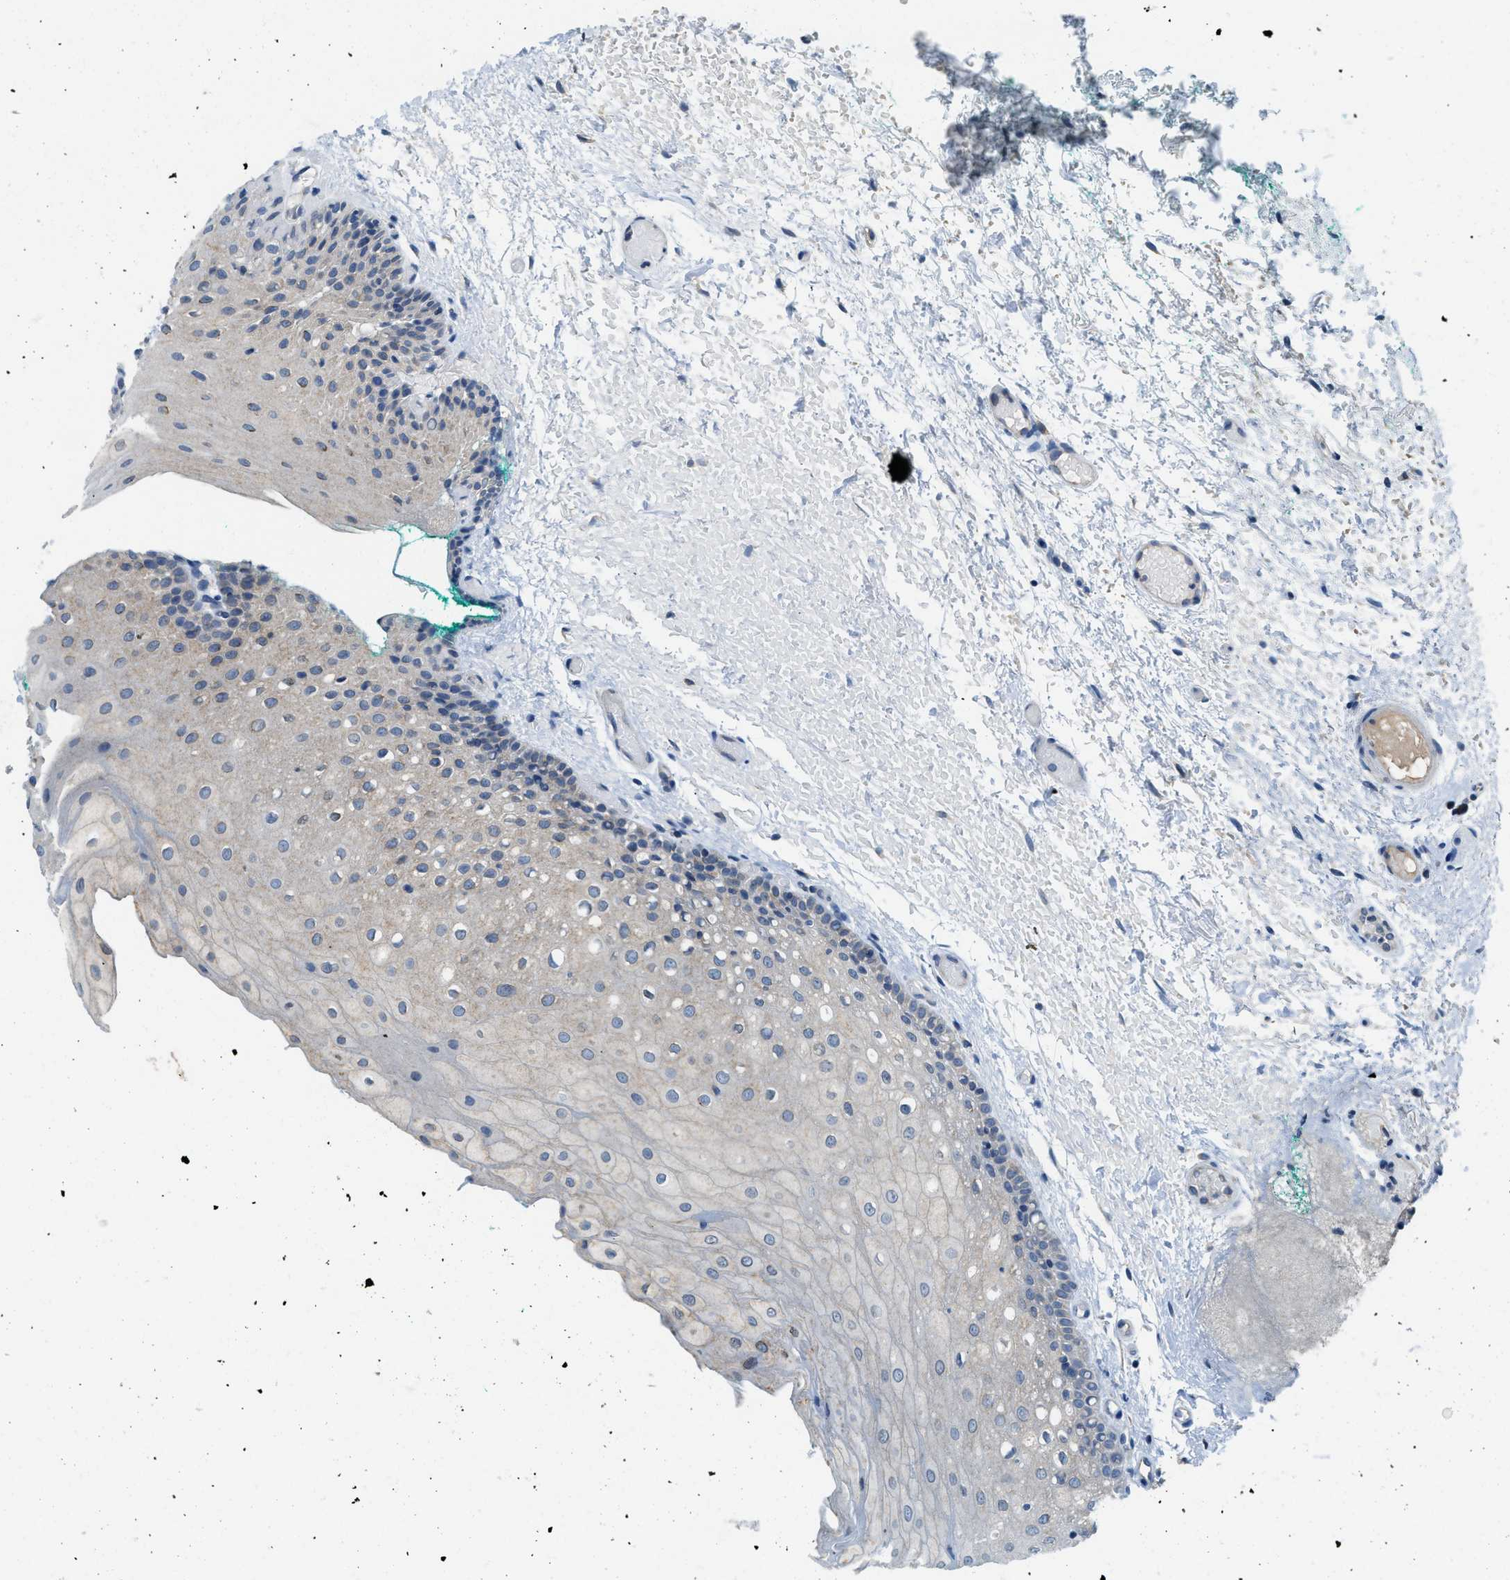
{"staining": {"intensity": "negative", "quantity": "none", "location": "none"}, "tissue": "oral mucosa", "cell_type": "Squamous epithelial cells", "image_type": "normal", "snomed": [{"axis": "morphology", "description": "Normal tissue, NOS"}, {"axis": "morphology", "description": "Squamous cell carcinoma, NOS"}, {"axis": "topography", "description": "Oral tissue"}, {"axis": "topography", "description": "Salivary gland"}, {"axis": "topography", "description": "Head-Neck"}], "caption": "A micrograph of oral mucosa stained for a protein shows no brown staining in squamous epithelial cells. (DAB (3,3'-diaminobenzidine) immunohistochemistry (IHC) visualized using brightfield microscopy, high magnification).", "gene": "BCAP31", "patient": {"sex": "female", "age": 62}}